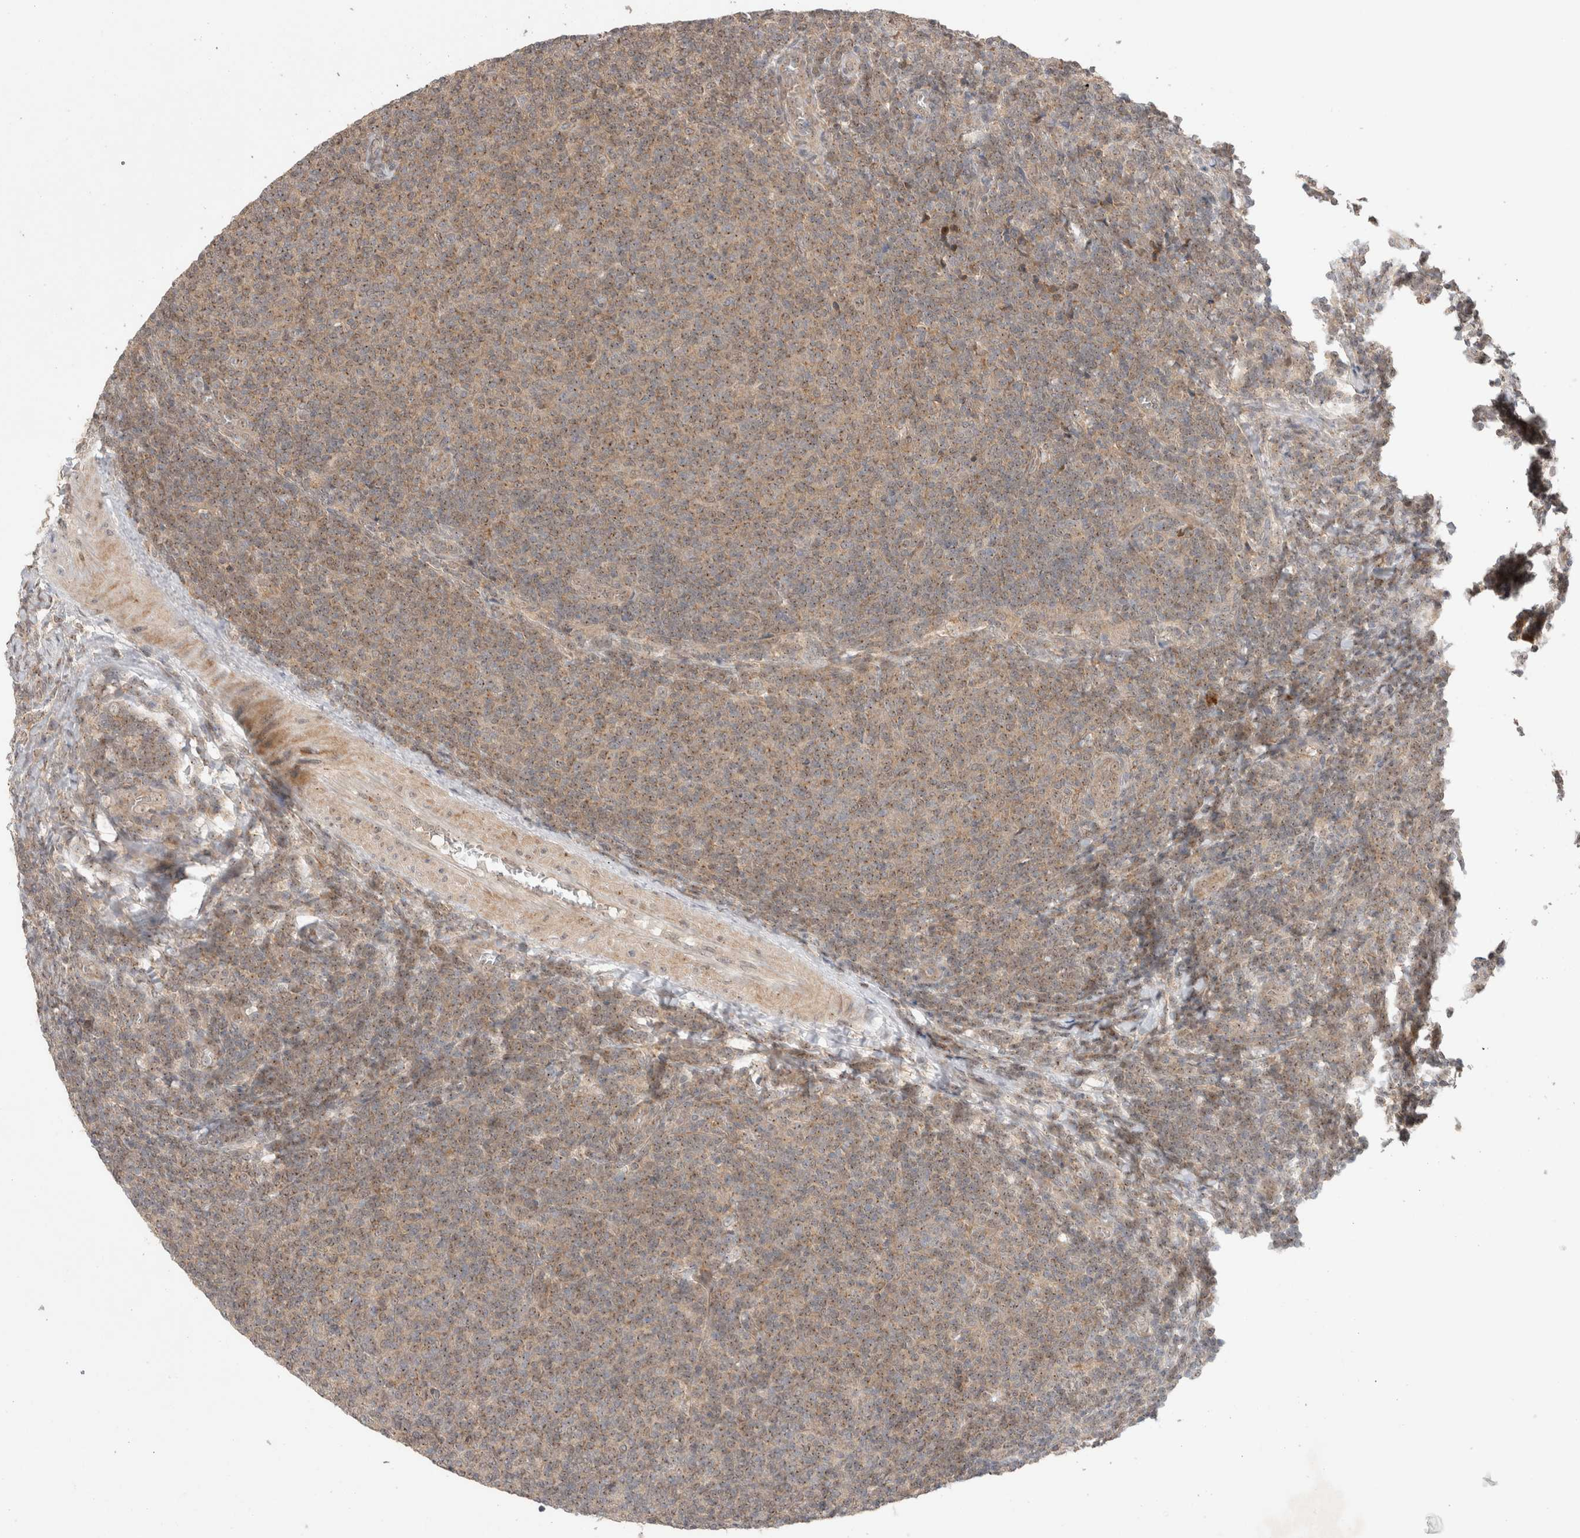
{"staining": {"intensity": "weak", "quantity": ">75%", "location": "cytoplasmic/membranous"}, "tissue": "lymphoma", "cell_type": "Tumor cells", "image_type": "cancer", "snomed": [{"axis": "morphology", "description": "Malignant lymphoma, non-Hodgkin's type, Low grade"}, {"axis": "topography", "description": "Lymph node"}], "caption": "This is an image of immunohistochemistry (IHC) staining of low-grade malignant lymphoma, non-Hodgkin's type, which shows weak expression in the cytoplasmic/membranous of tumor cells.", "gene": "SLC29A1", "patient": {"sex": "male", "age": 66}}